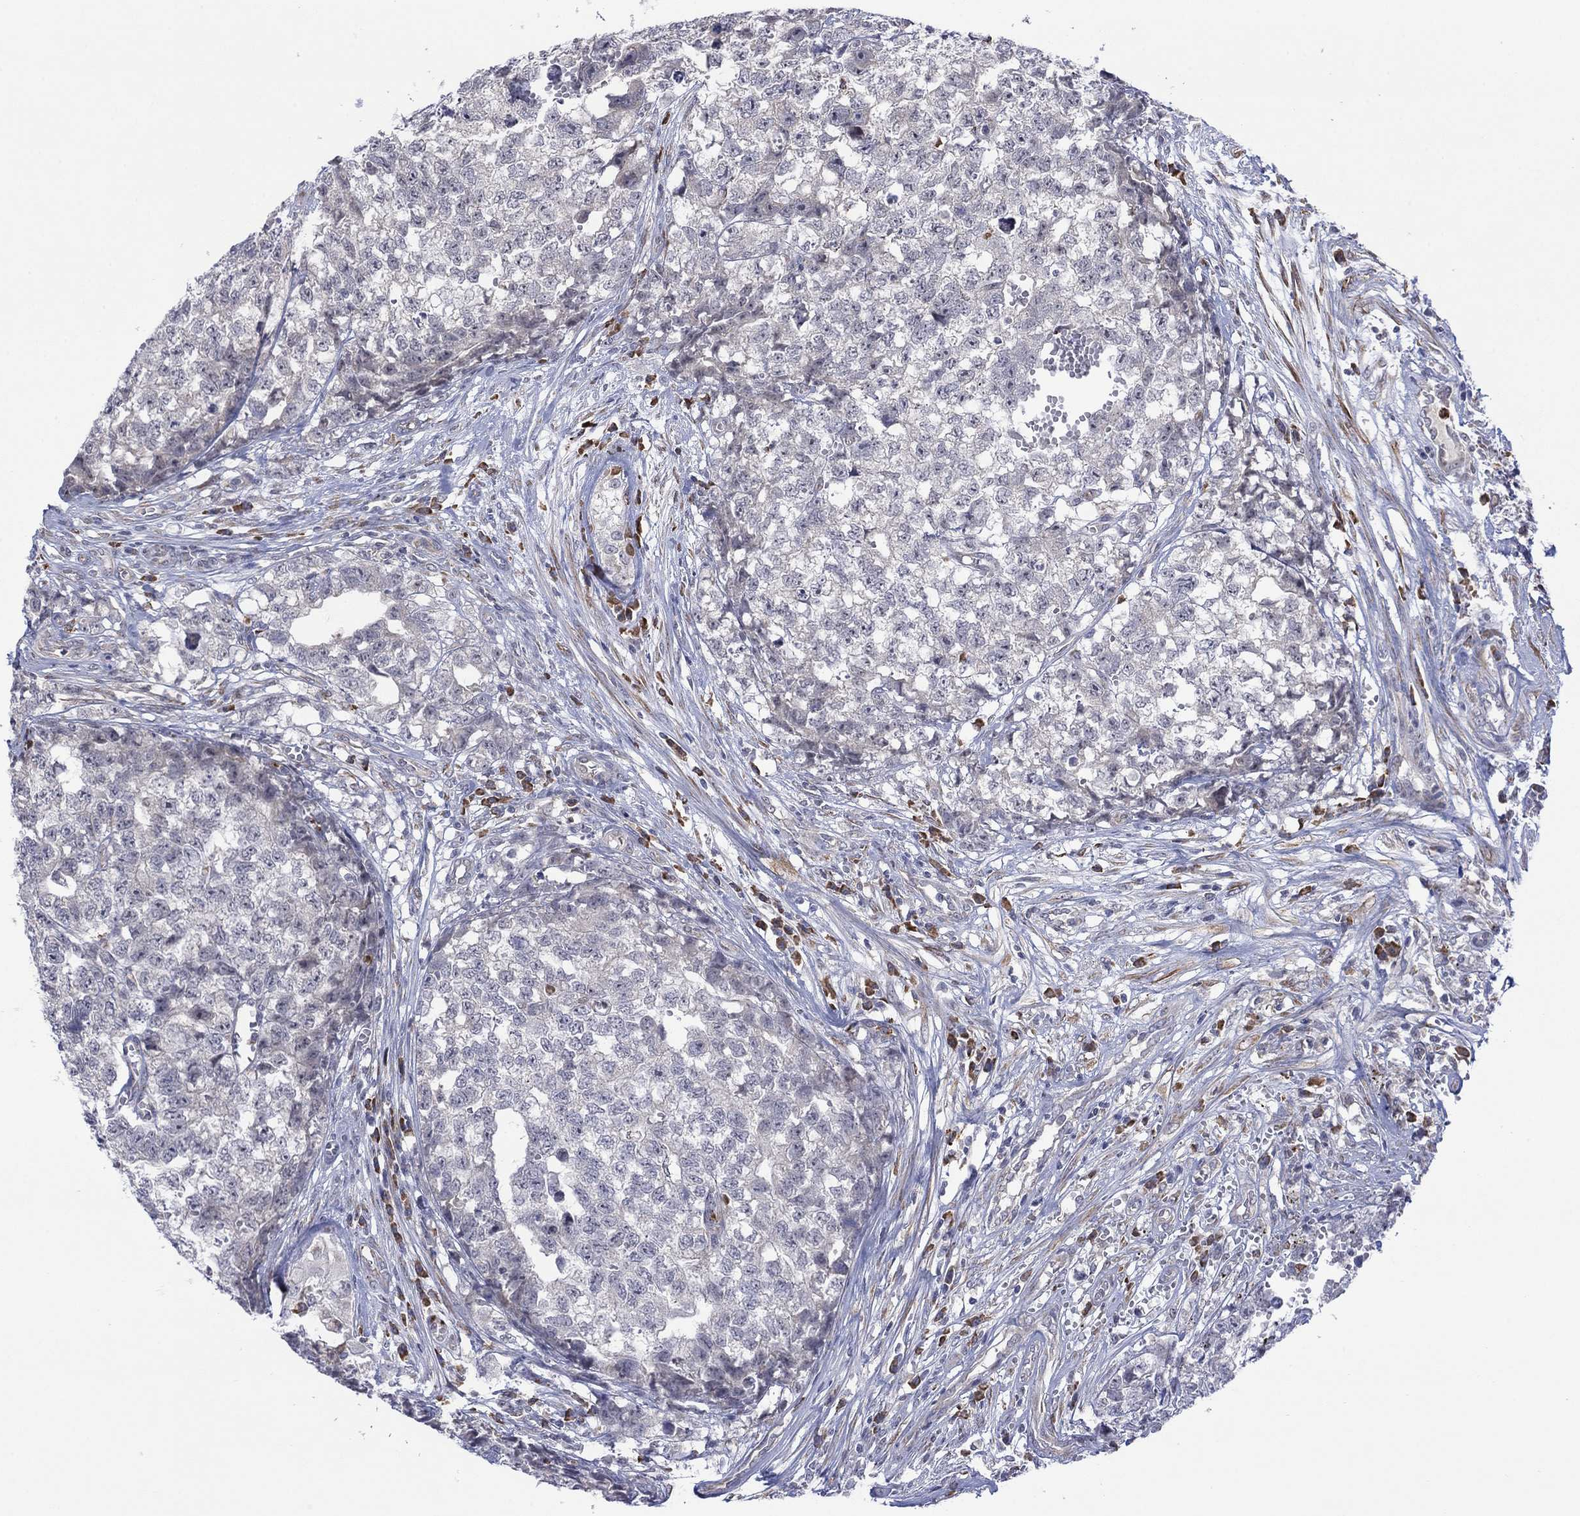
{"staining": {"intensity": "negative", "quantity": "none", "location": "none"}, "tissue": "testis cancer", "cell_type": "Tumor cells", "image_type": "cancer", "snomed": [{"axis": "morphology", "description": "Seminoma, NOS"}, {"axis": "morphology", "description": "Carcinoma, Embryonal, NOS"}, {"axis": "topography", "description": "Testis"}], "caption": "Immunohistochemical staining of human testis seminoma displays no significant positivity in tumor cells.", "gene": "MTRFR", "patient": {"sex": "male", "age": 22}}